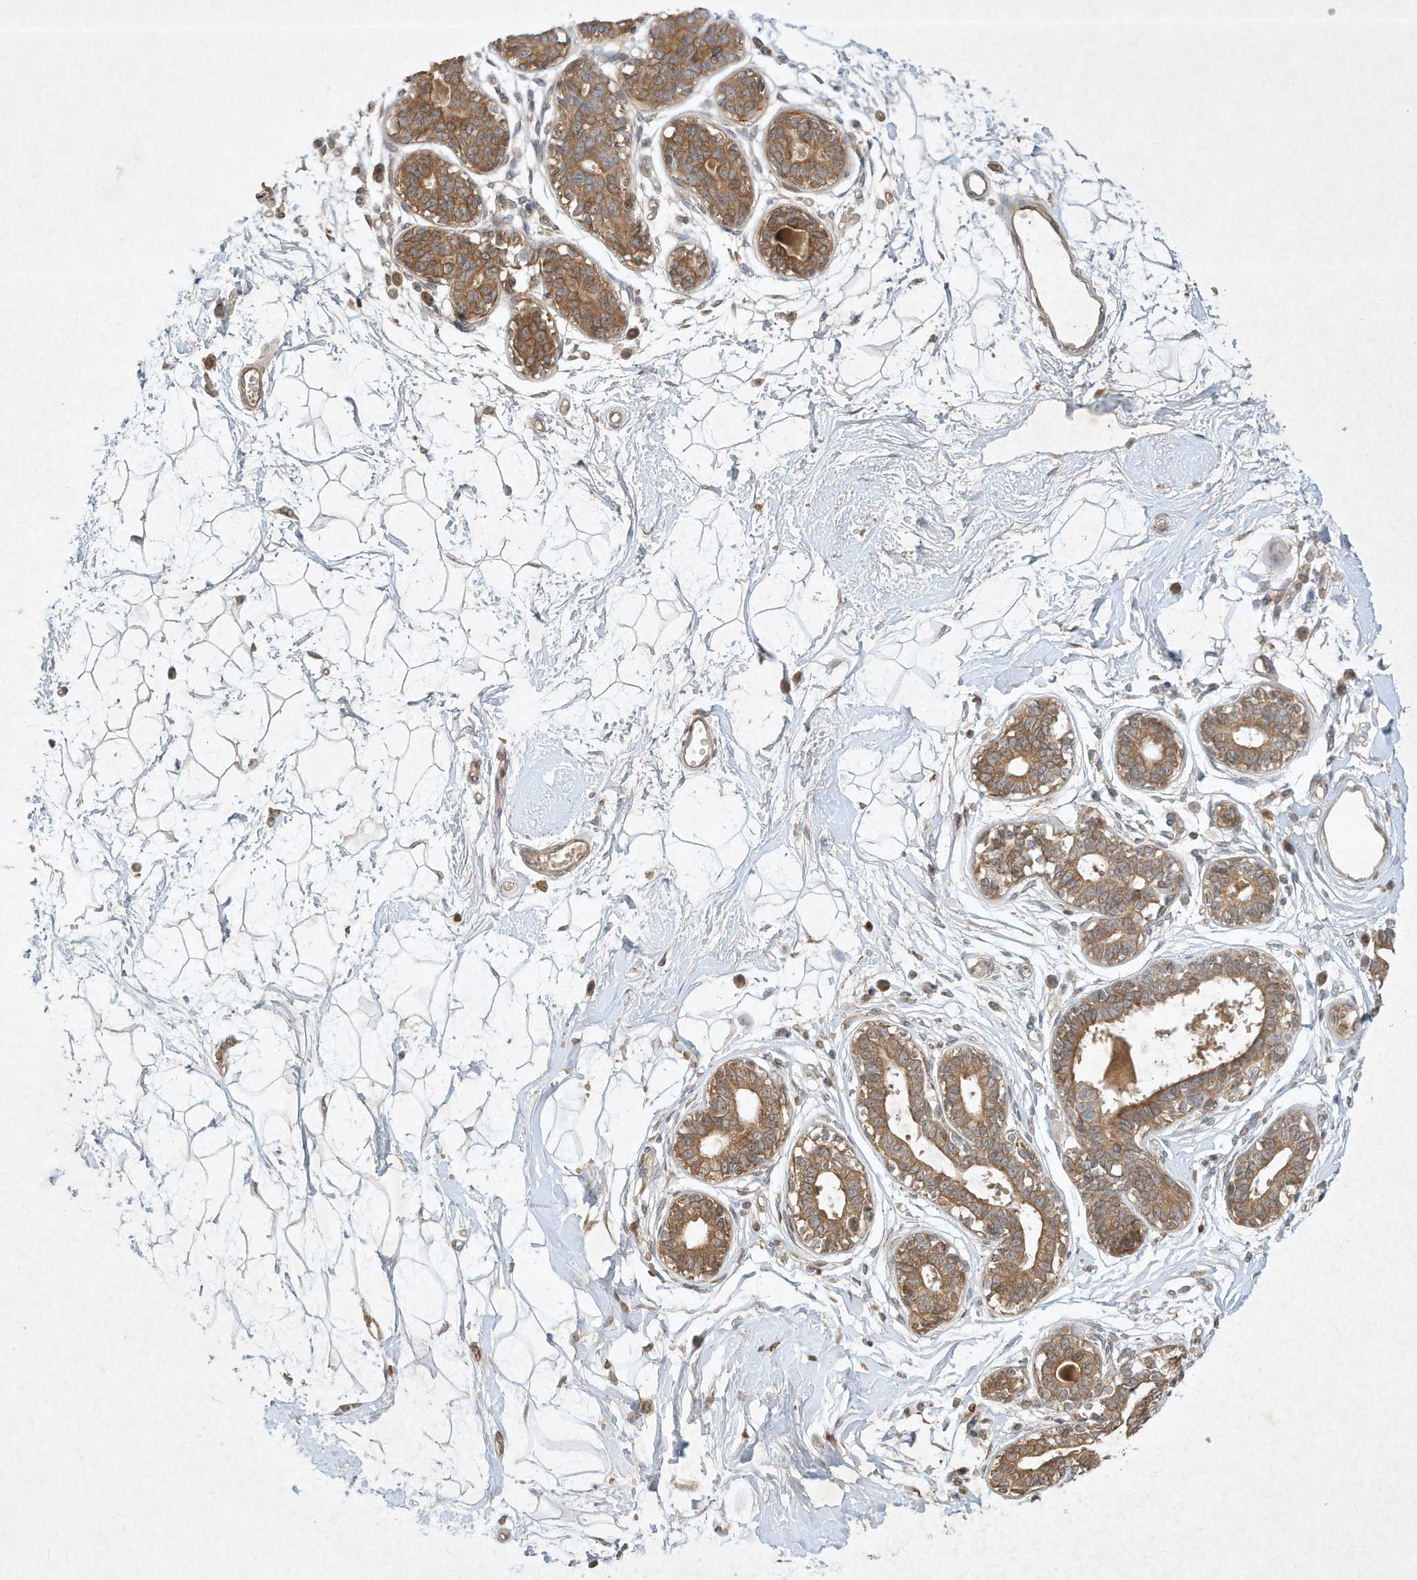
{"staining": {"intensity": "weak", "quantity": ">75%", "location": "cytoplasmic/membranous"}, "tissue": "breast", "cell_type": "Adipocytes", "image_type": "normal", "snomed": [{"axis": "morphology", "description": "Normal tissue, NOS"}, {"axis": "topography", "description": "Breast"}], "caption": "A photomicrograph of human breast stained for a protein demonstrates weak cytoplasmic/membranous brown staining in adipocytes.", "gene": "BTRC", "patient": {"sex": "female", "age": 45}}